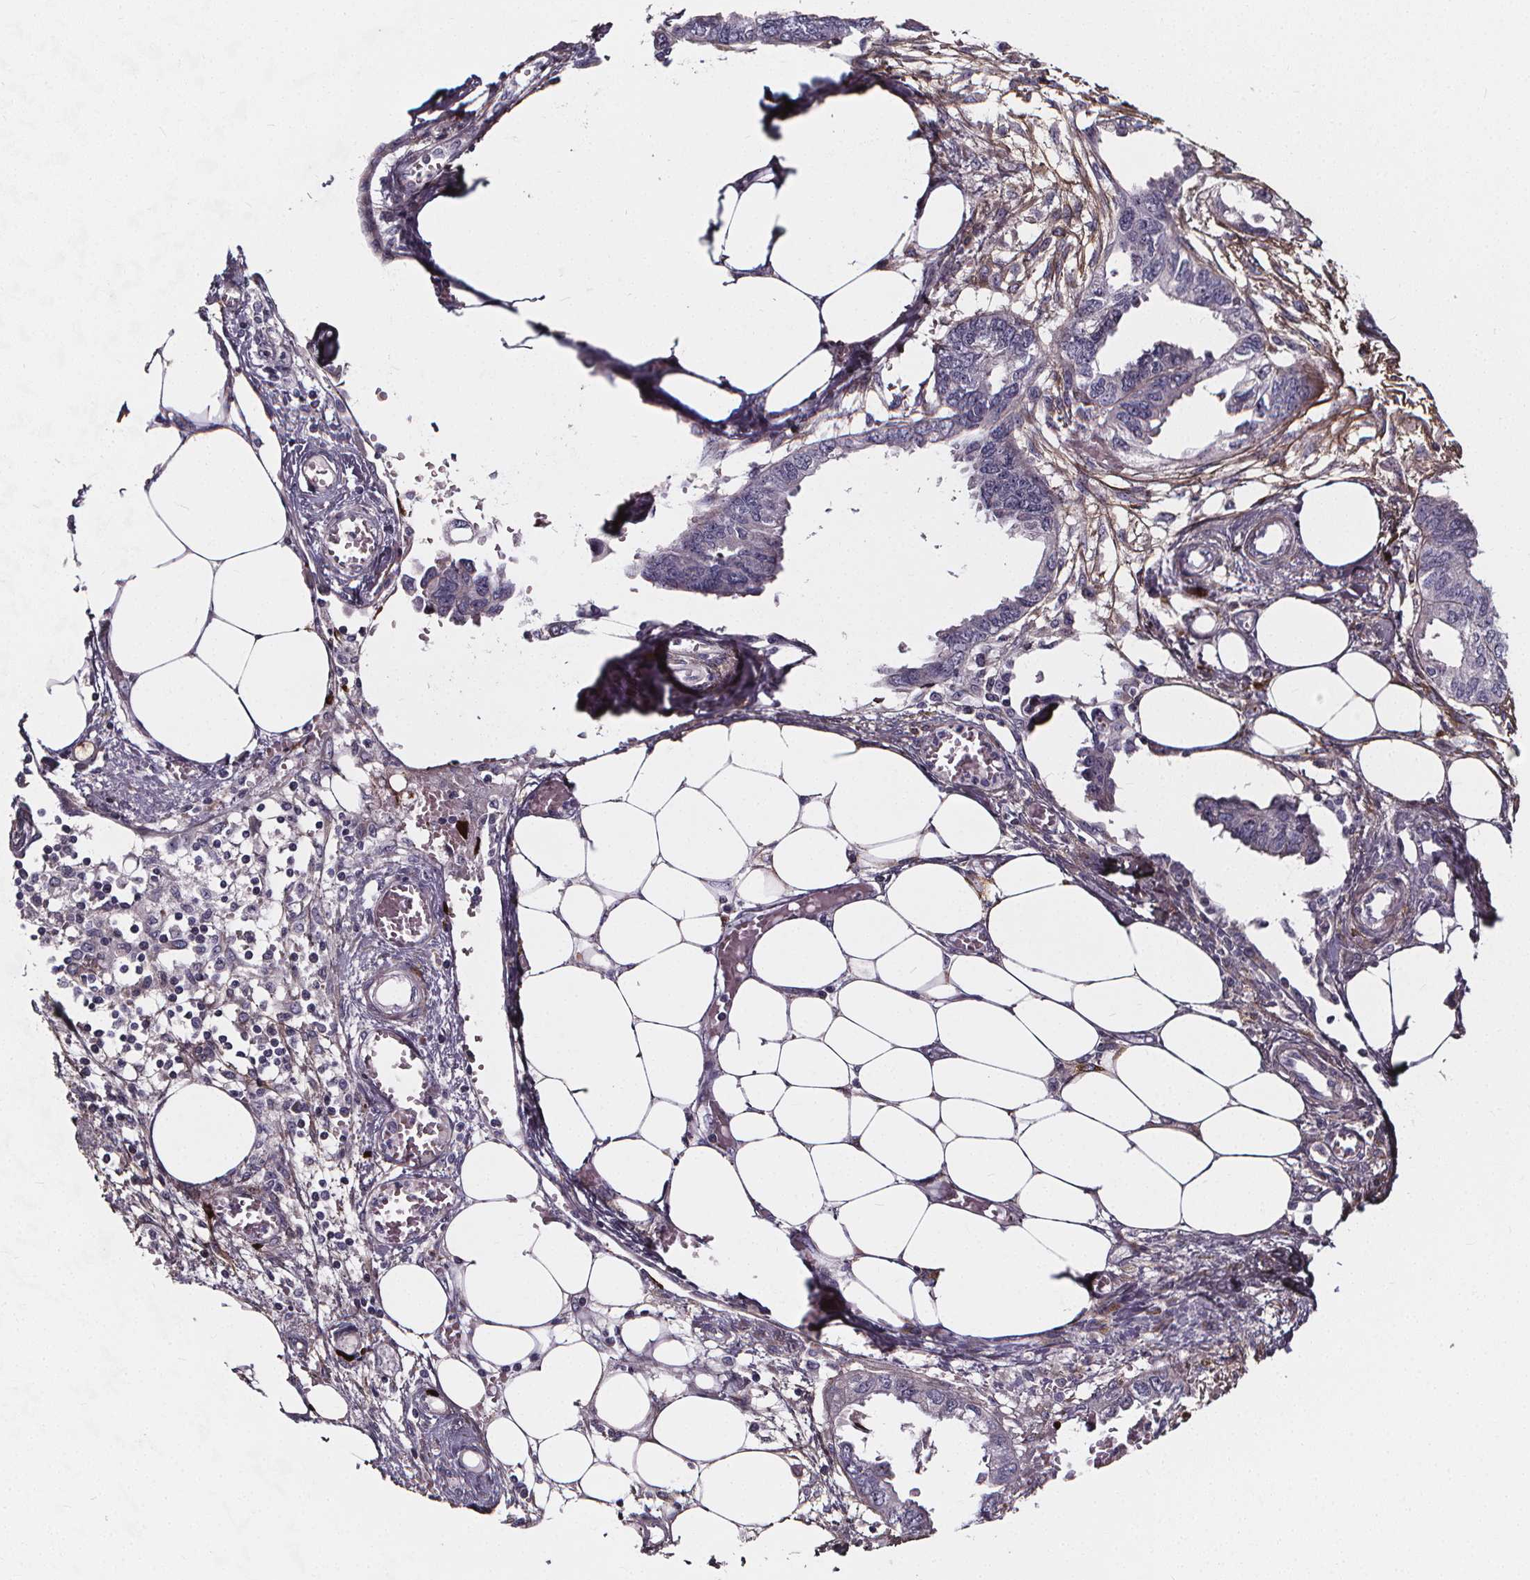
{"staining": {"intensity": "negative", "quantity": "none", "location": "none"}, "tissue": "endometrial cancer", "cell_type": "Tumor cells", "image_type": "cancer", "snomed": [{"axis": "morphology", "description": "Adenocarcinoma, NOS"}, {"axis": "morphology", "description": "Adenocarcinoma, metastatic, NOS"}, {"axis": "topography", "description": "Adipose tissue"}, {"axis": "topography", "description": "Endometrium"}], "caption": "IHC of endometrial metastatic adenocarcinoma shows no positivity in tumor cells.", "gene": "AEBP1", "patient": {"sex": "female", "age": 67}}